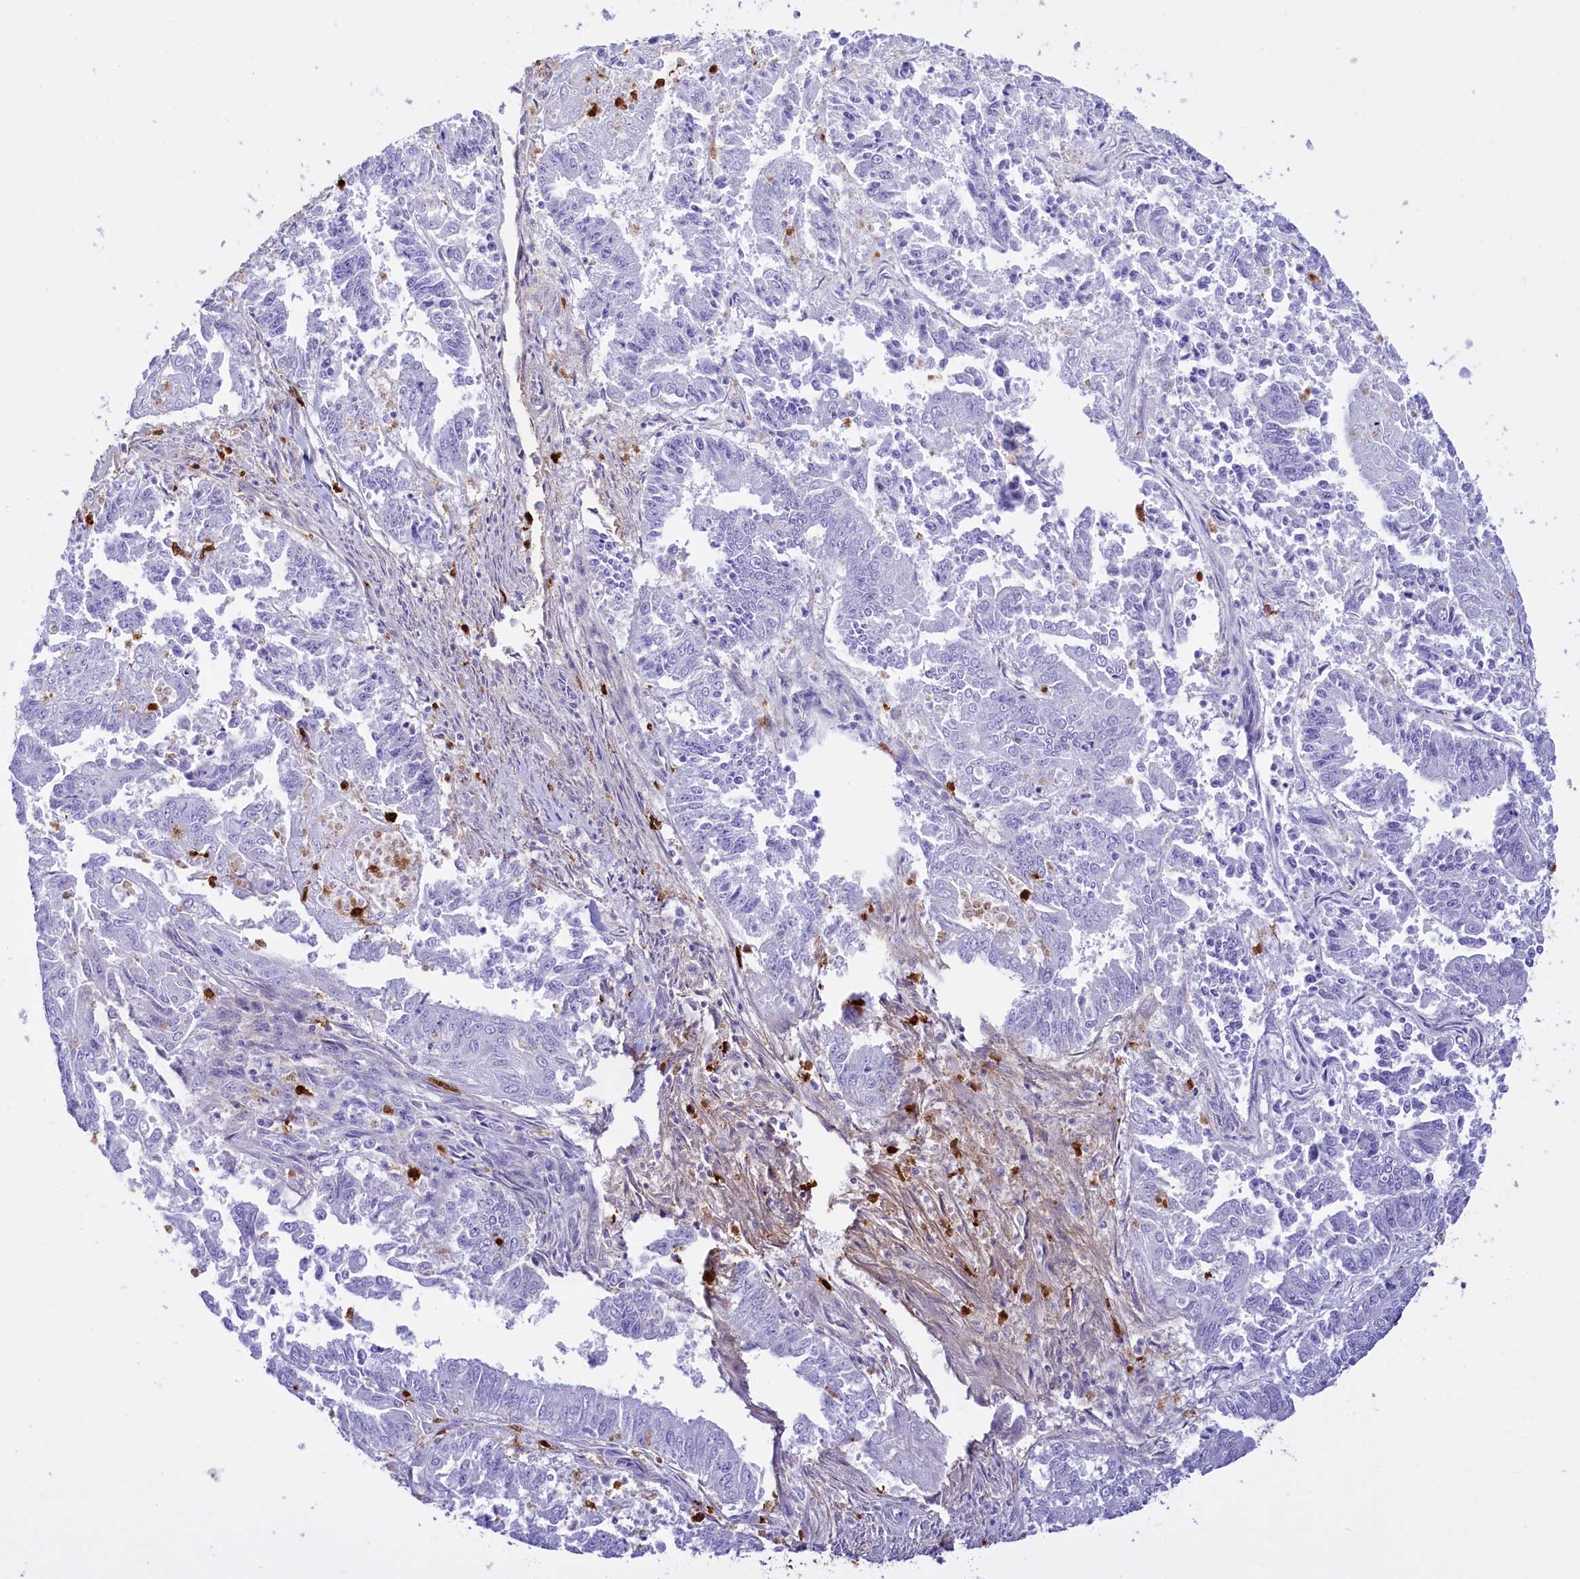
{"staining": {"intensity": "negative", "quantity": "none", "location": "none"}, "tissue": "endometrial cancer", "cell_type": "Tumor cells", "image_type": "cancer", "snomed": [{"axis": "morphology", "description": "Adenocarcinoma, NOS"}, {"axis": "topography", "description": "Endometrium"}], "caption": "Photomicrograph shows no protein staining in tumor cells of endometrial cancer tissue. (DAB immunohistochemistry with hematoxylin counter stain).", "gene": "CLC", "patient": {"sex": "female", "age": 73}}